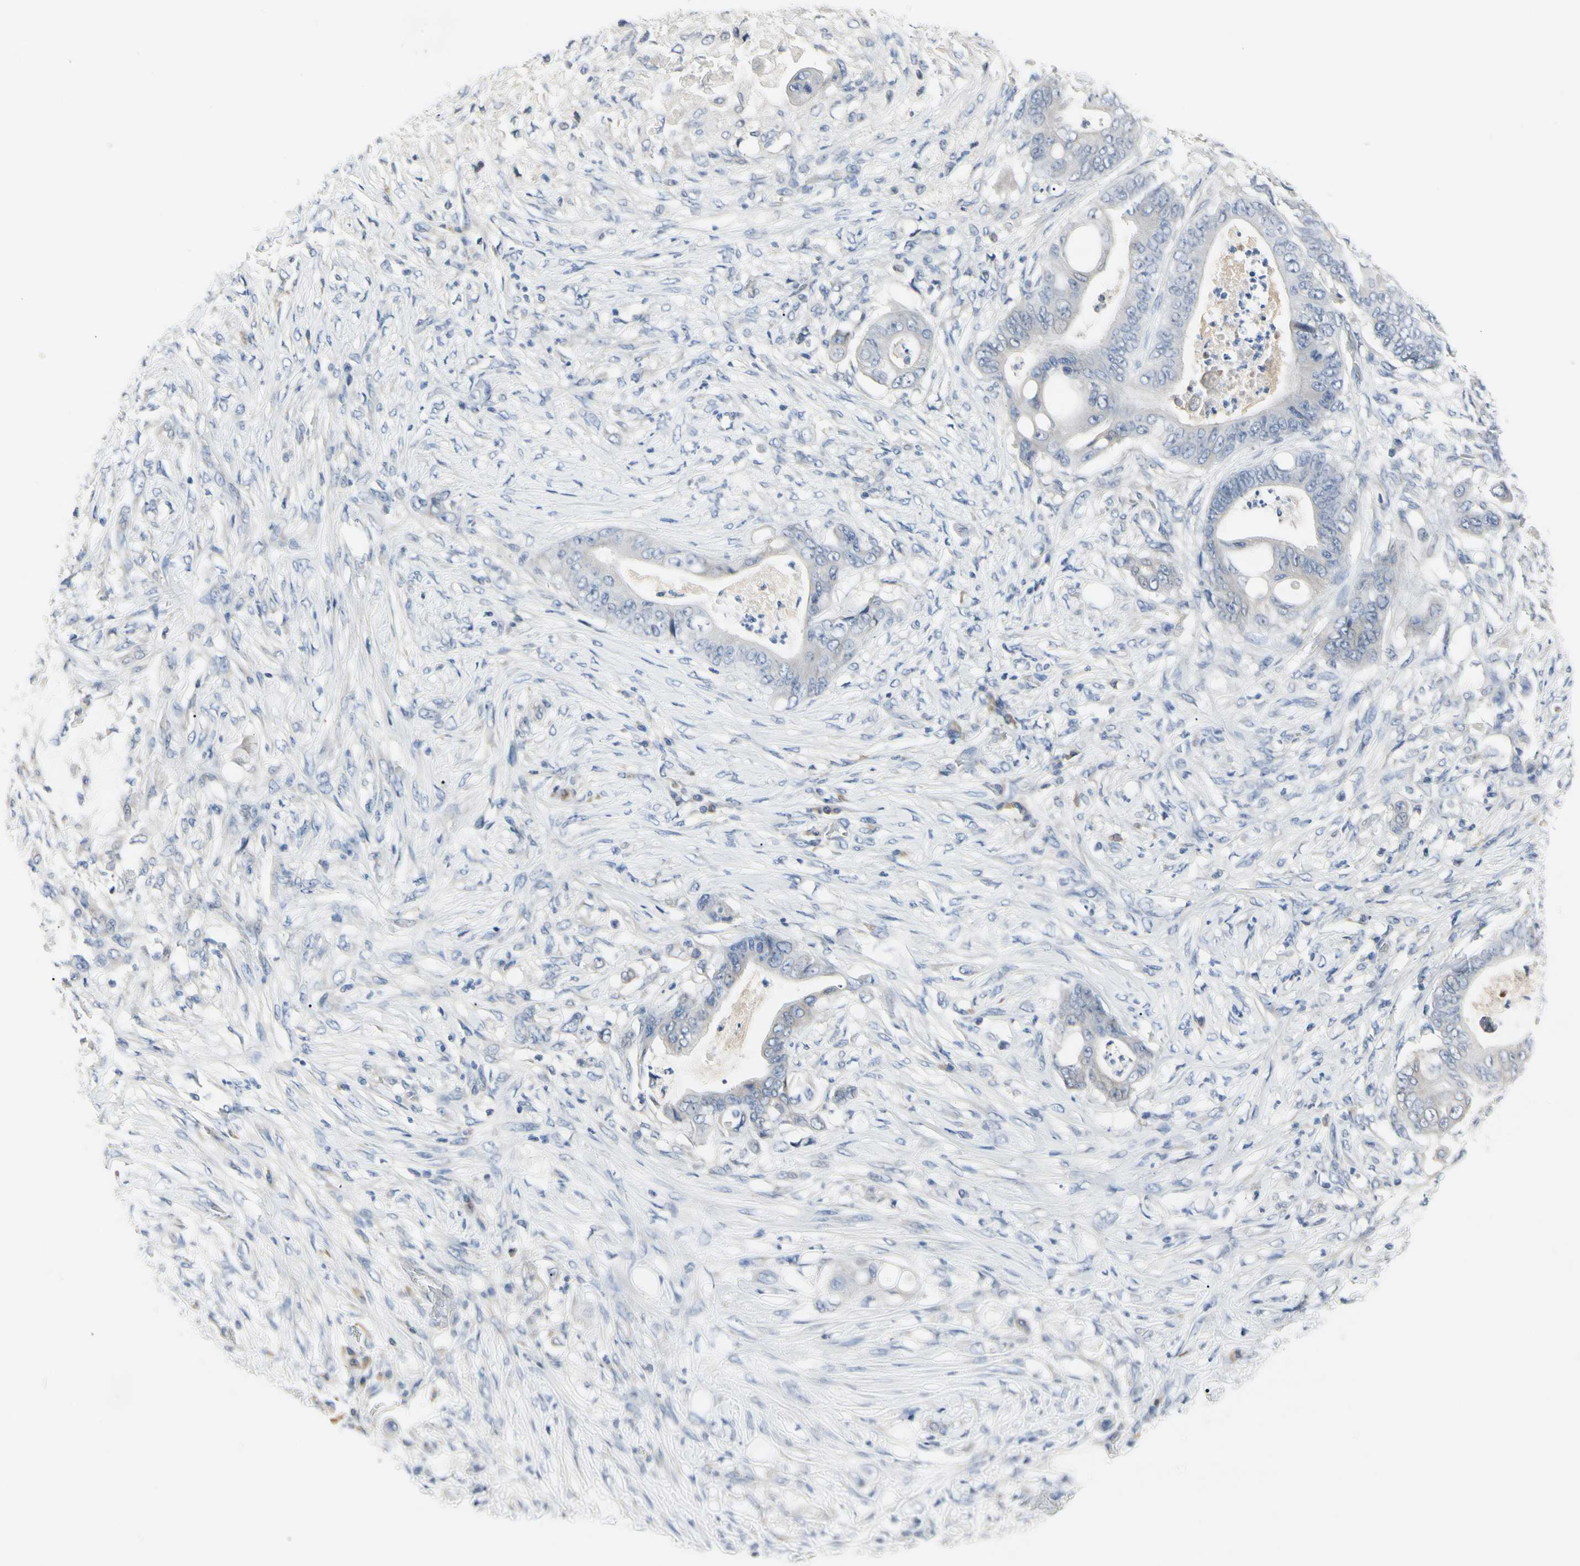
{"staining": {"intensity": "negative", "quantity": "none", "location": "none"}, "tissue": "stomach cancer", "cell_type": "Tumor cells", "image_type": "cancer", "snomed": [{"axis": "morphology", "description": "Adenocarcinoma, NOS"}, {"axis": "topography", "description": "Stomach"}], "caption": "Protein analysis of stomach cancer (adenocarcinoma) shows no significant positivity in tumor cells.", "gene": "ECRG4", "patient": {"sex": "female", "age": 73}}